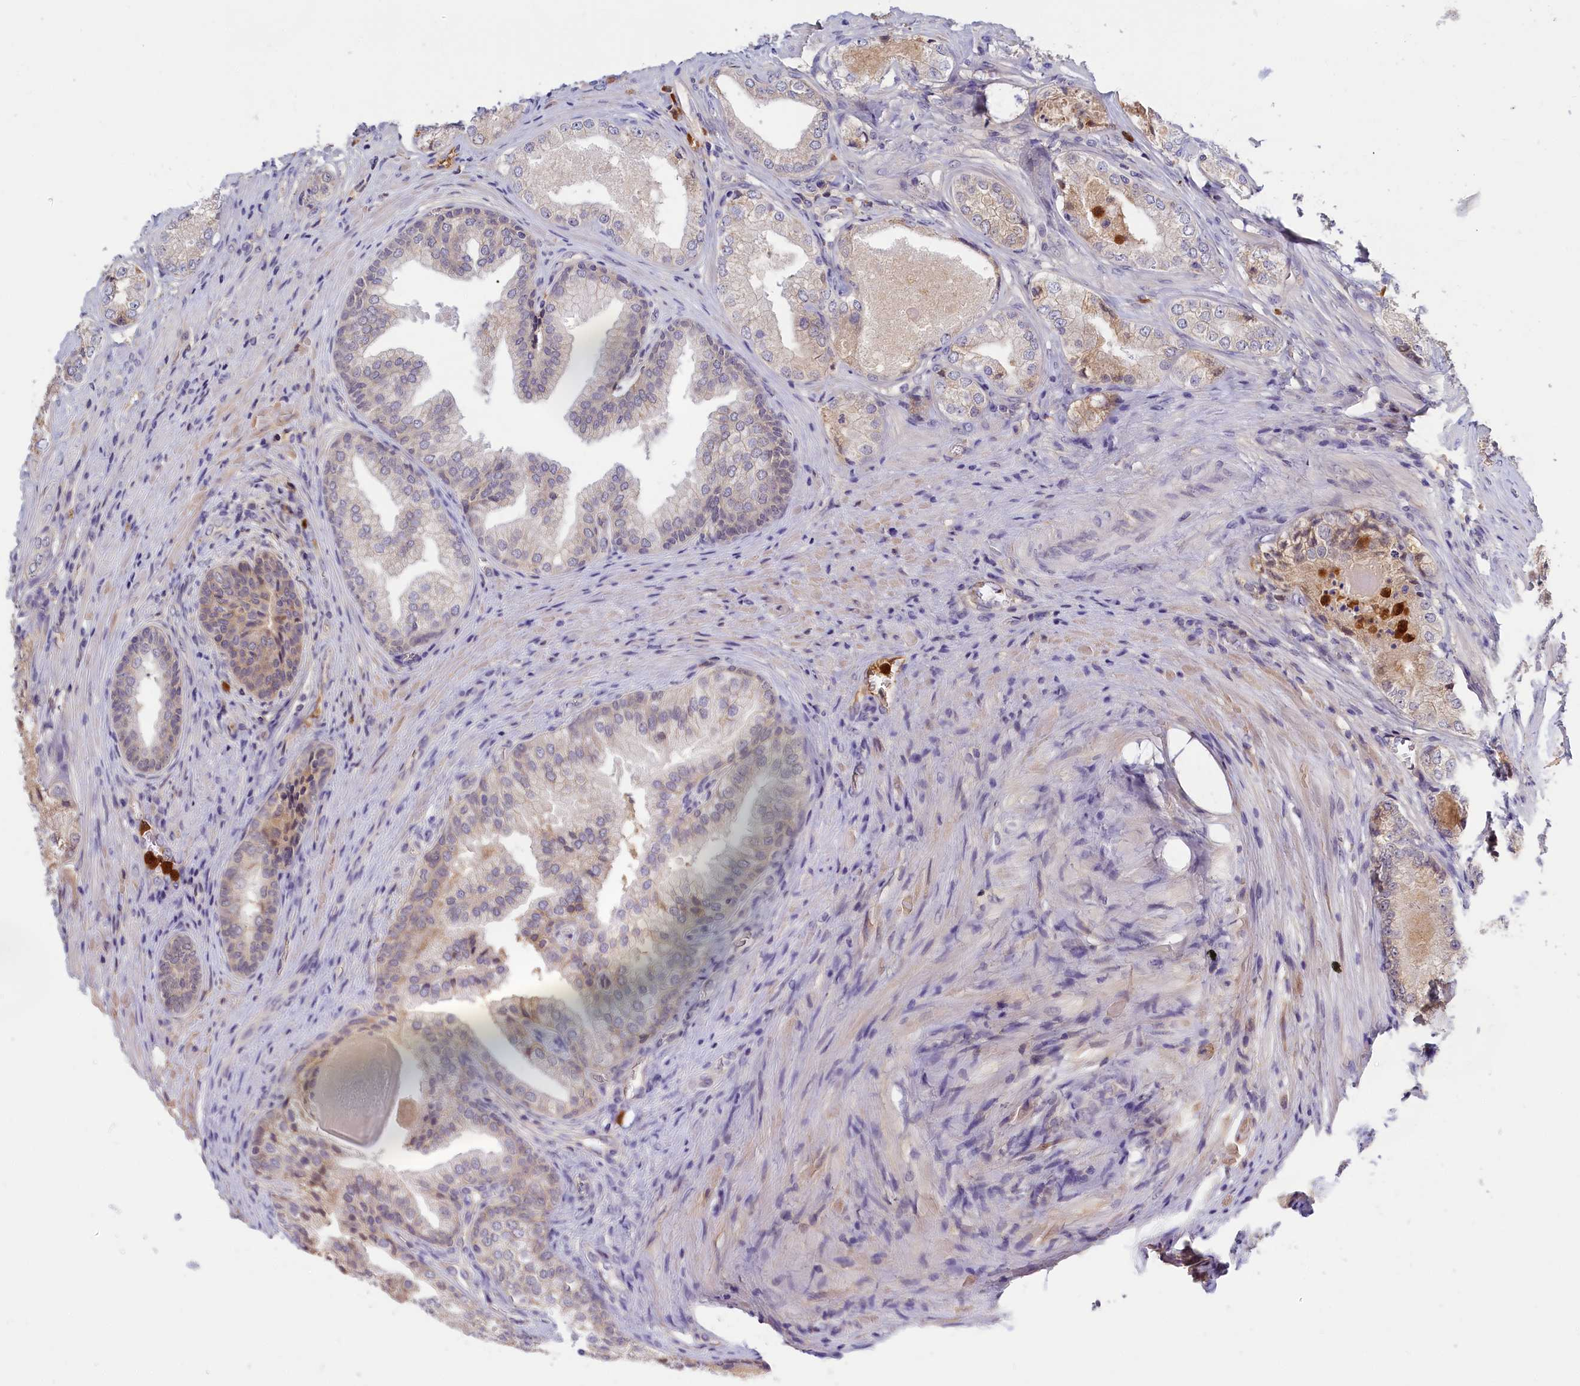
{"staining": {"intensity": "weak", "quantity": "25%-75%", "location": "cytoplasmic/membranous"}, "tissue": "prostate cancer", "cell_type": "Tumor cells", "image_type": "cancer", "snomed": [{"axis": "morphology", "description": "Adenocarcinoma, Low grade"}, {"axis": "topography", "description": "Prostate"}], "caption": "This image shows prostate cancer stained with IHC to label a protein in brown. The cytoplasmic/membranous of tumor cells show weak positivity for the protein. Nuclei are counter-stained blue.", "gene": "ADGRD1", "patient": {"sex": "male", "age": 68}}